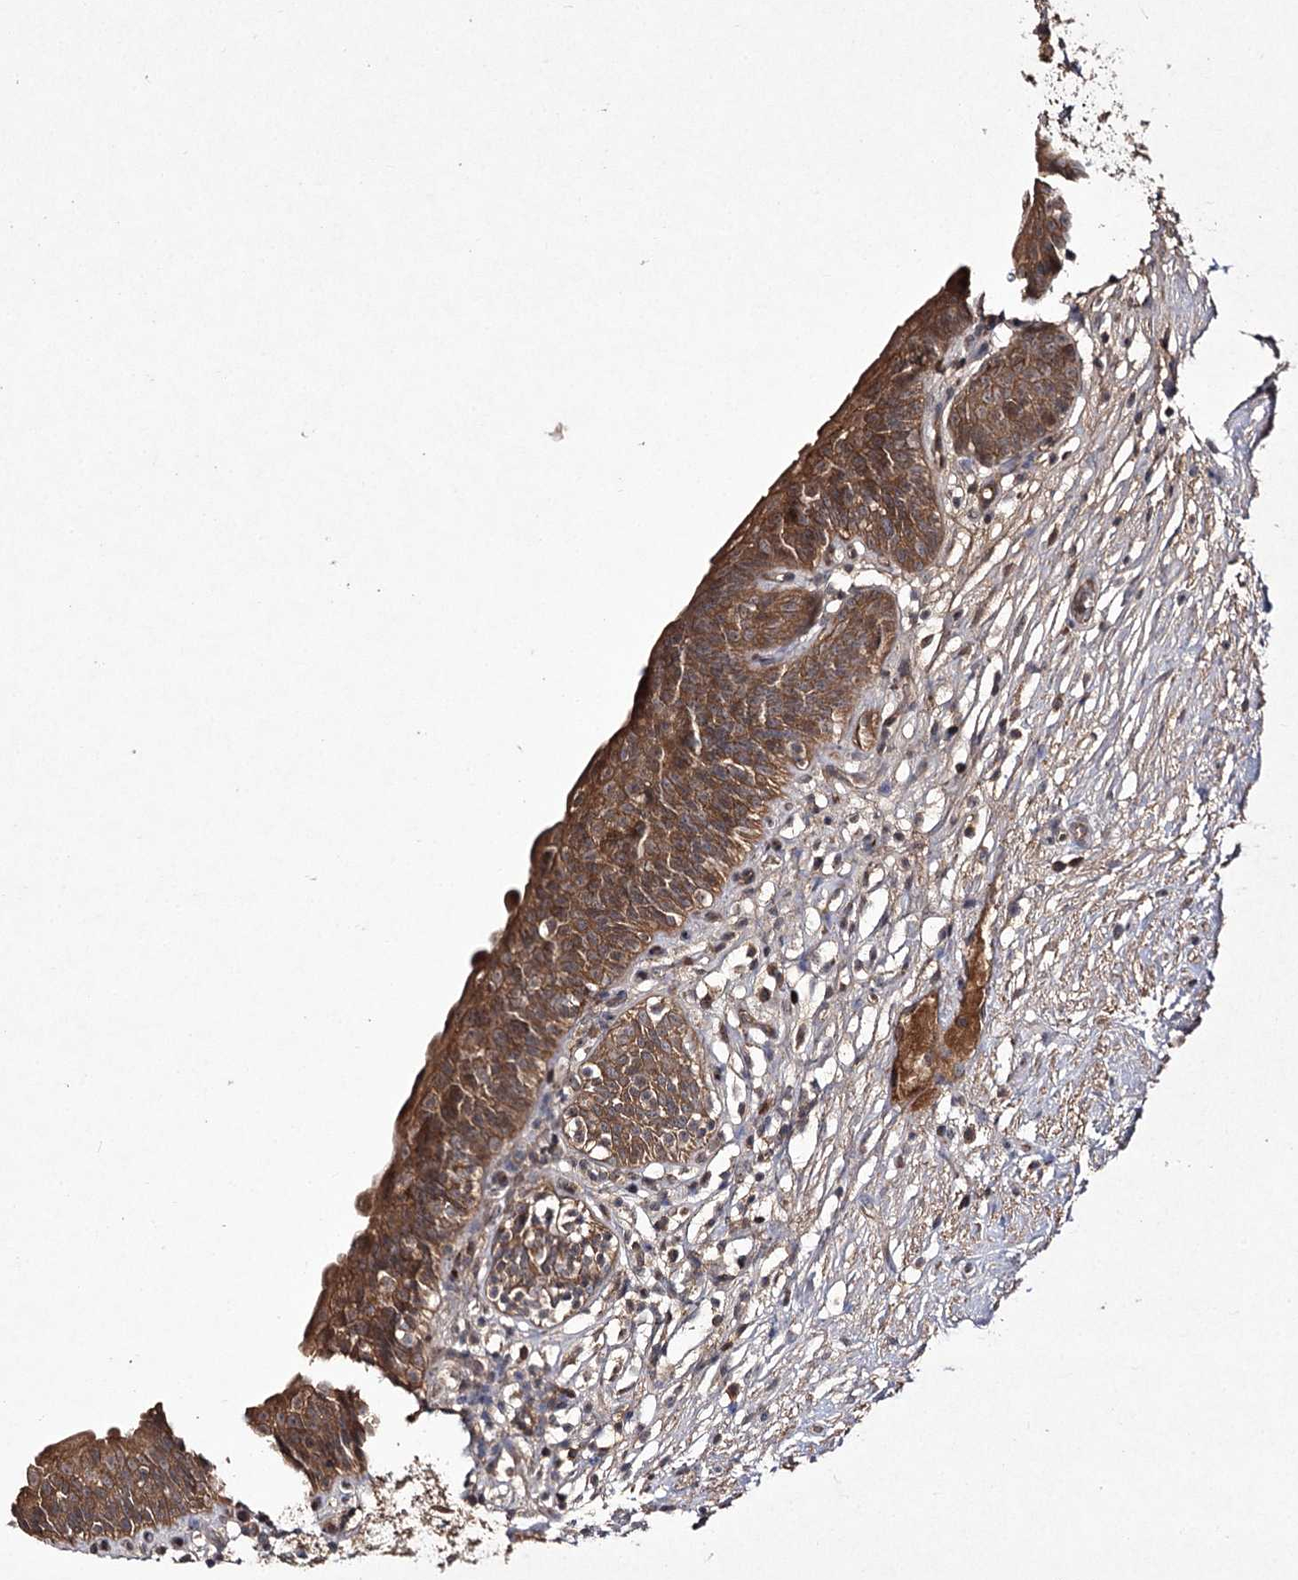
{"staining": {"intensity": "moderate", "quantity": ">75%", "location": "cytoplasmic/membranous"}, "tissue": "urinary bladder", "cell_type": "Urothelial cells", "image_type": "normal", "snomed": [{"axis": "morphology", "description": "Normal tissue, NOS"}, {"axis": "topography", "description": "Urinary bladder"}], "caption": "Immunohistochemistry (IHC) photomicrograph of unremarkable urinary bladder: human urinary bladder stained using immunohistochemistry (IHC) demonstrates medium levels of moderate protein expression localized specifically in the cytoplasmic/membranous of urothelial cells, appearing as a cytoplasmic/membranous brown color.", "gene": "FANCL", "patient": {"sex": "male", "age": 83}}